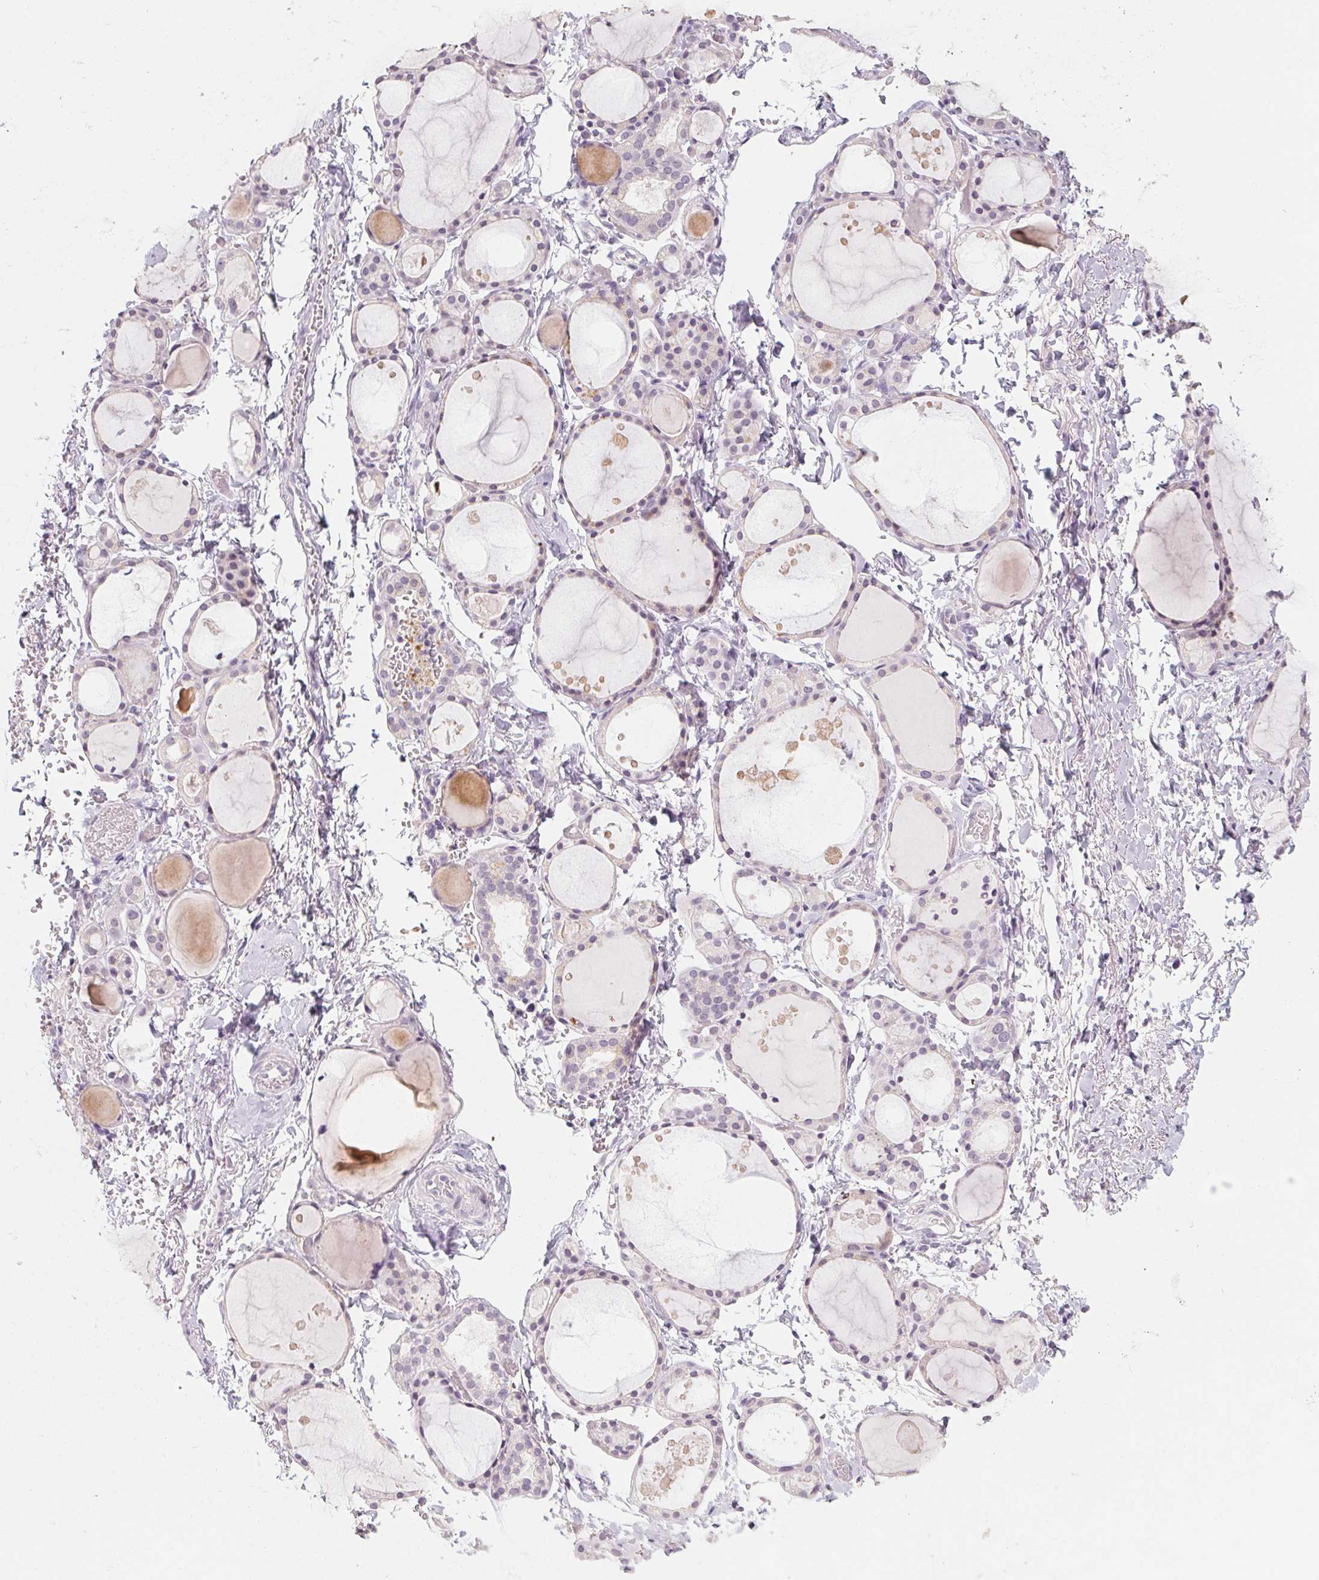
{"staining": {"intensity": "negative", "quantity": "none", "location": "none"}, "tissue": "thyroid gland", "cell_type": "Glandular cells", "image_type": "normal", "snomed": [{"axis": "morphology", "description": "Normal tissue, NOS"}, {"axis": "topography", "description": "Thyroid gland"}], "caption": "This image is of unremarkable thyroid gland stained with IHC to label a protein in brown with the nuclei are counter-stained blue. There is no positivity in glandular cells. (DAB immunohistochemistry visualized using brightfield microscopy, high magnification).", "gene": "CAPZA3", "patient": {"sex": "male", "age": 68}}